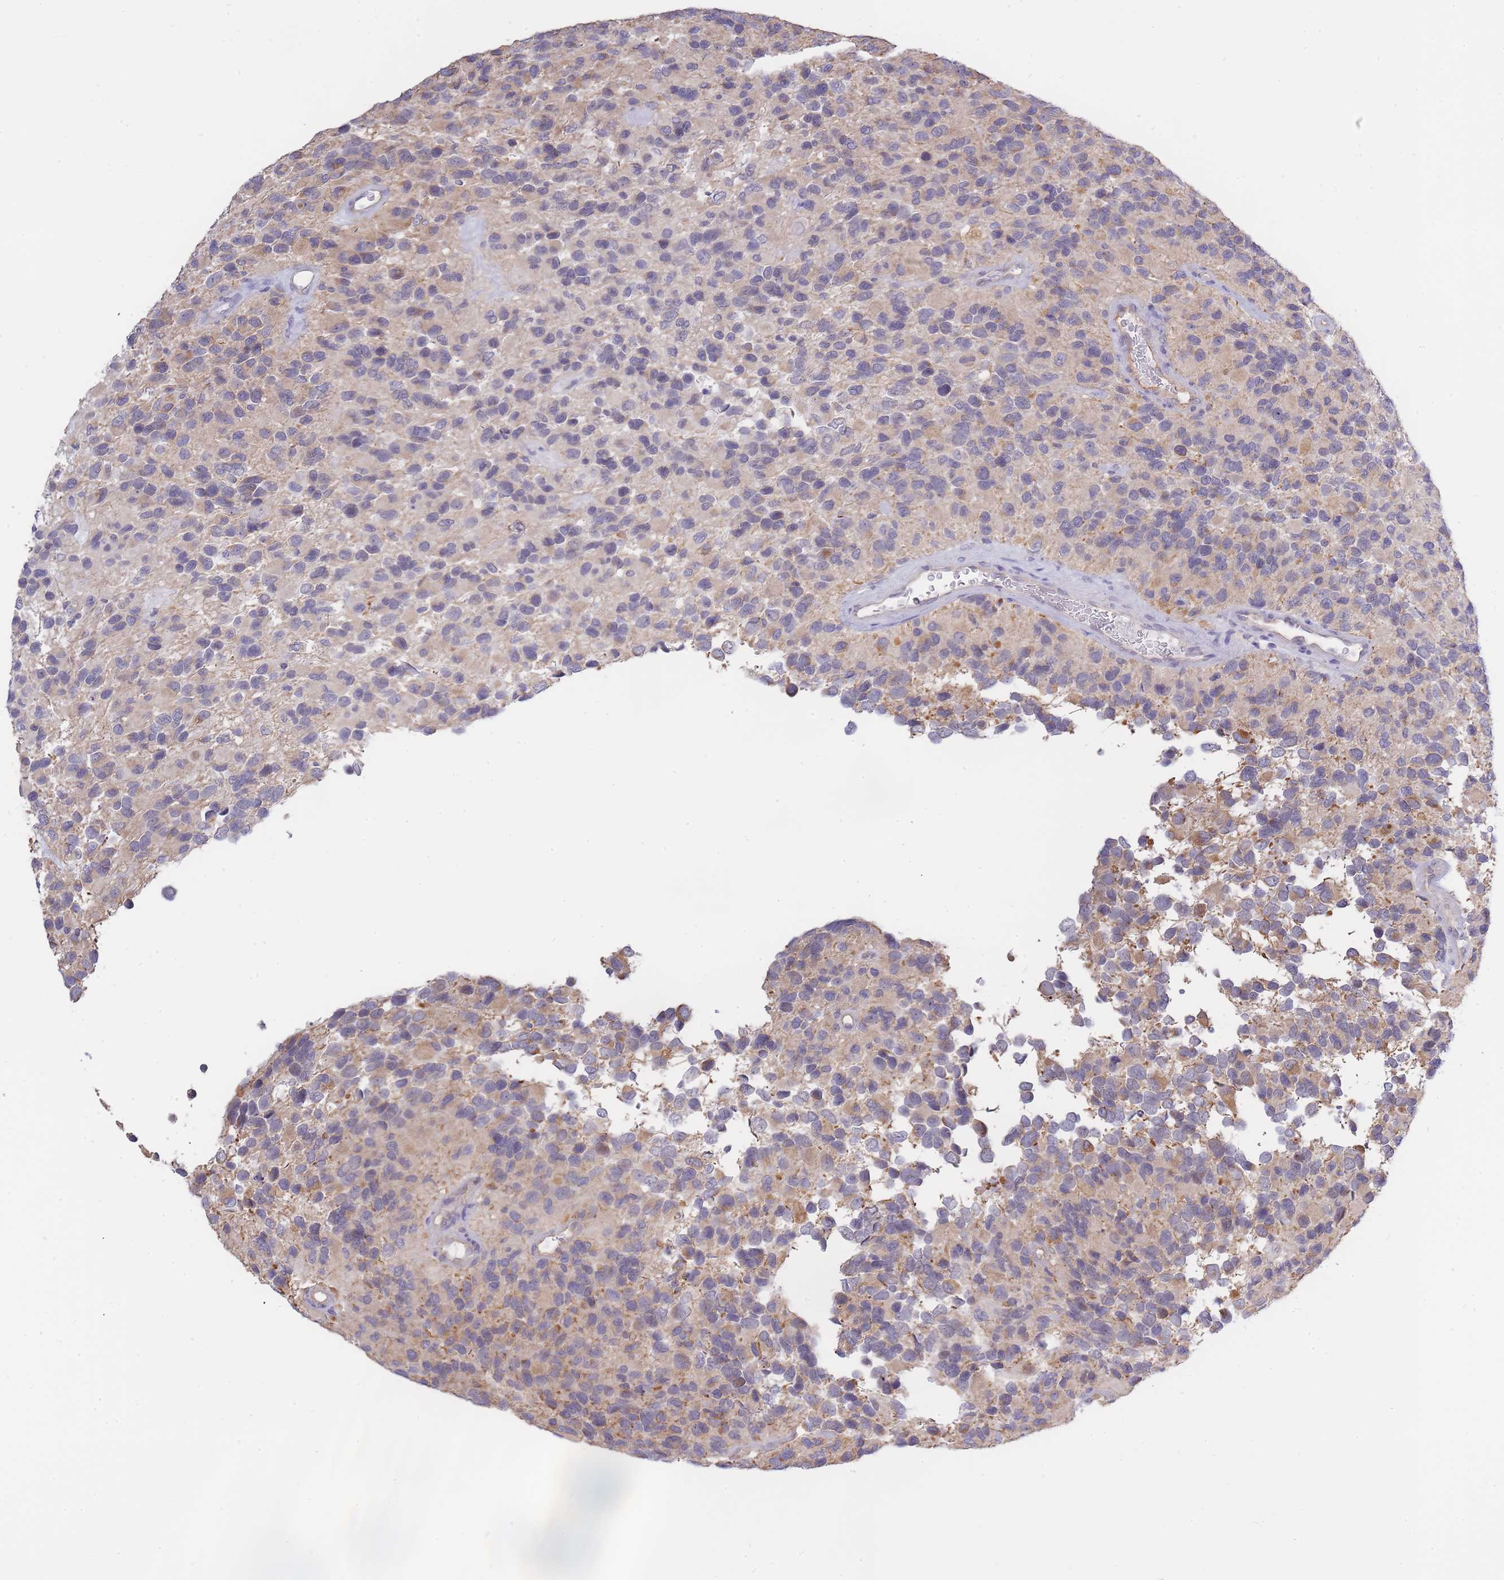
{"staining": {"intensity": "negative", "quantity": "none", "location": "none"}, "tissue": "glioma", "cell_type": "Tumor cells", "image_type": "cancer", "snomed": [{"axis": "morphology", "description": "Glioma, malignant, High grade"}, {"axis": "topography", "description": "Brain"}], "caption": "Malignant high-grade glioma stained for a protein using immunohistochemistry reveals no expression tumor cells.", "gene": "C19orf25", "patient": {"sex": "male", "age": 77}}